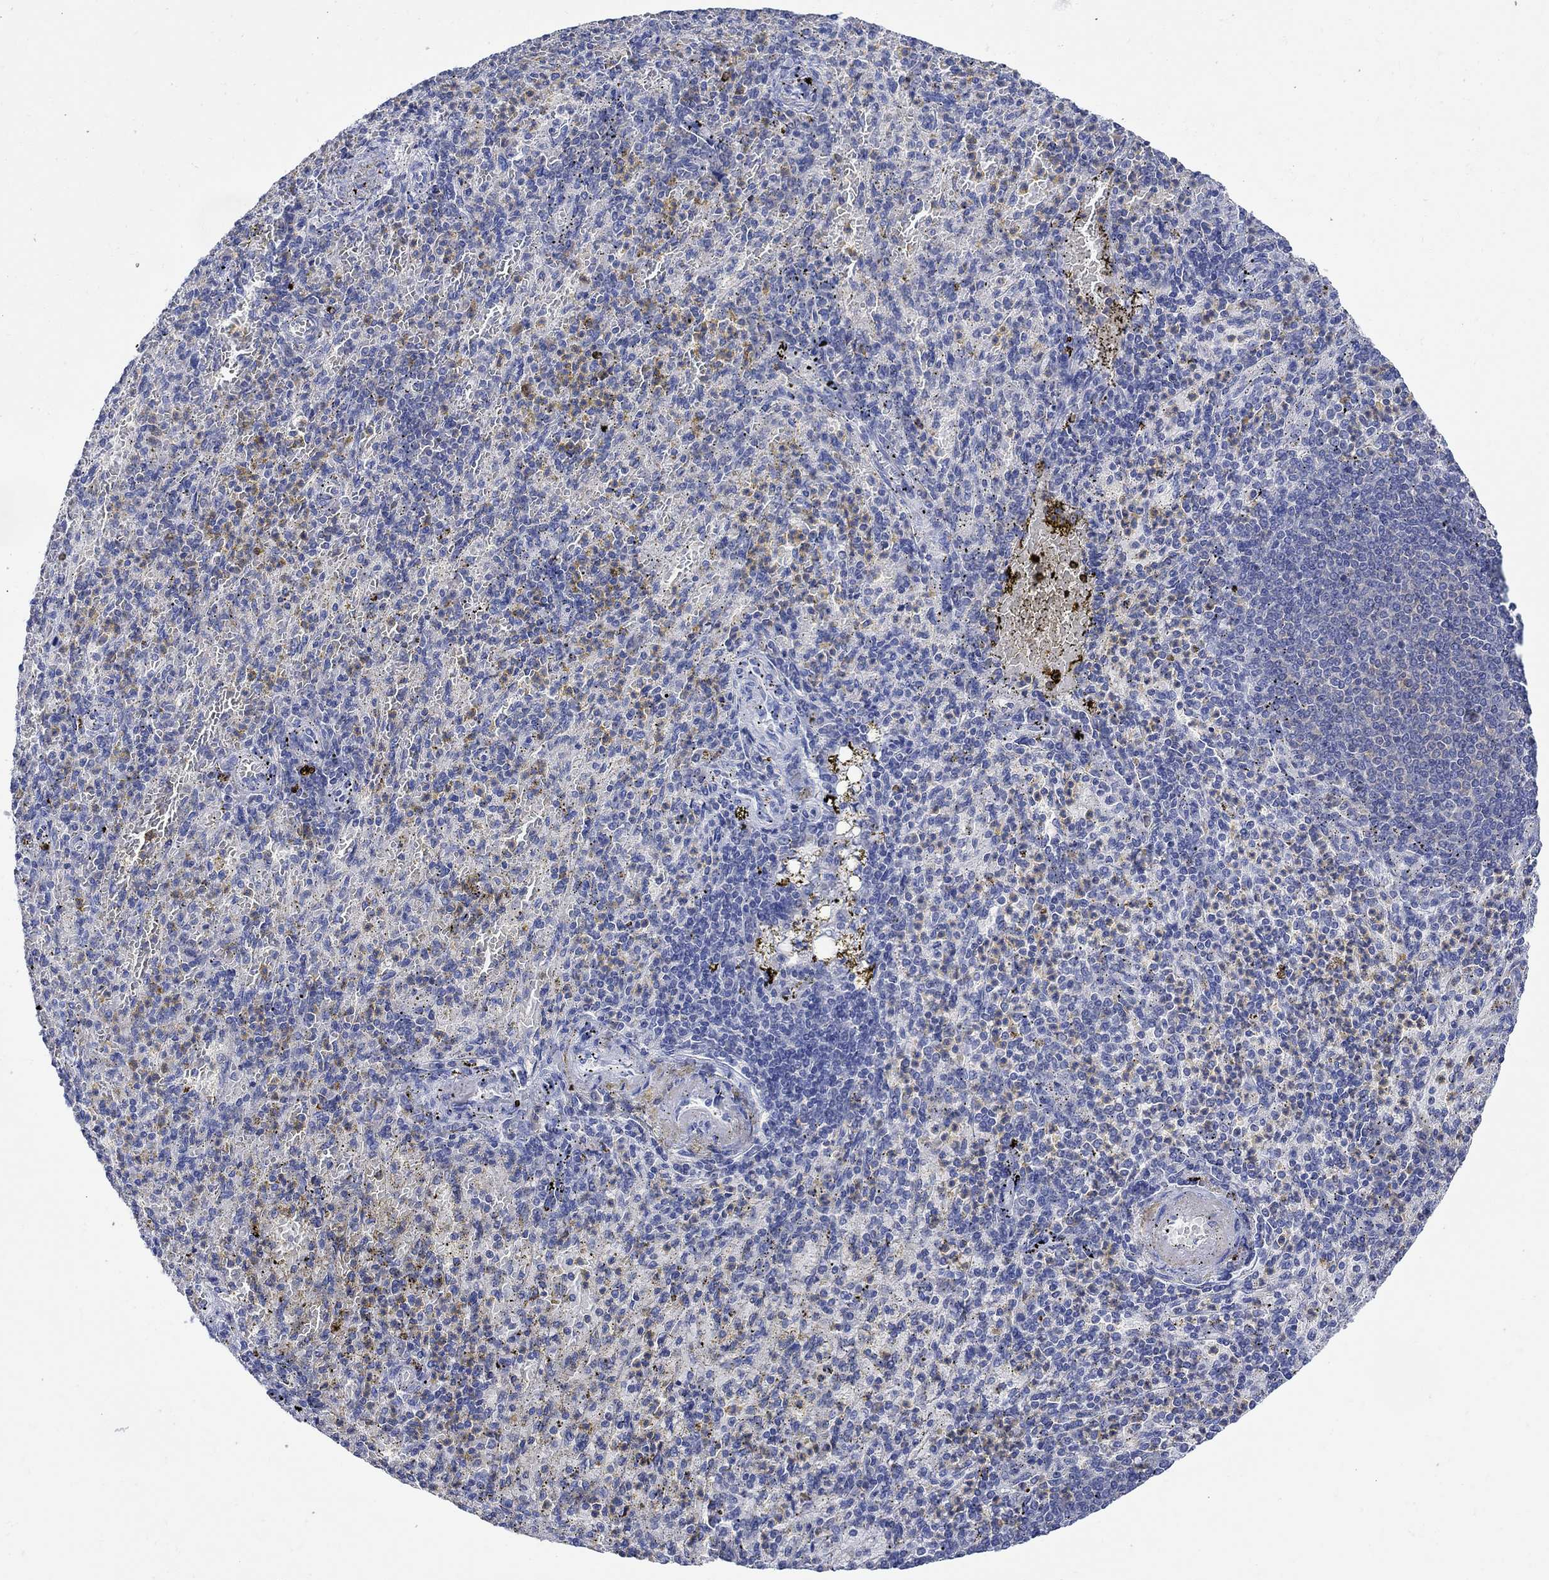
{"staining": {"intensity": "negative", "quantity": "none", "location": "none"}, "tissue": "spleen", "cell_type": "Cells in red pulp", "image_type": "normal", "snomed": [{"axis": "morphology", "description": "Normal tissue, NOS"}, {"axis": "topography", "description": "Spleen"}], "caption": "A high-resolution image shows immunohistochemistry staining of unremarkable spleen, which demonstrates no significant expression in cells in red pulp.", "gene": "GCM1", "patient": {"sex": "female", "age": 74}}